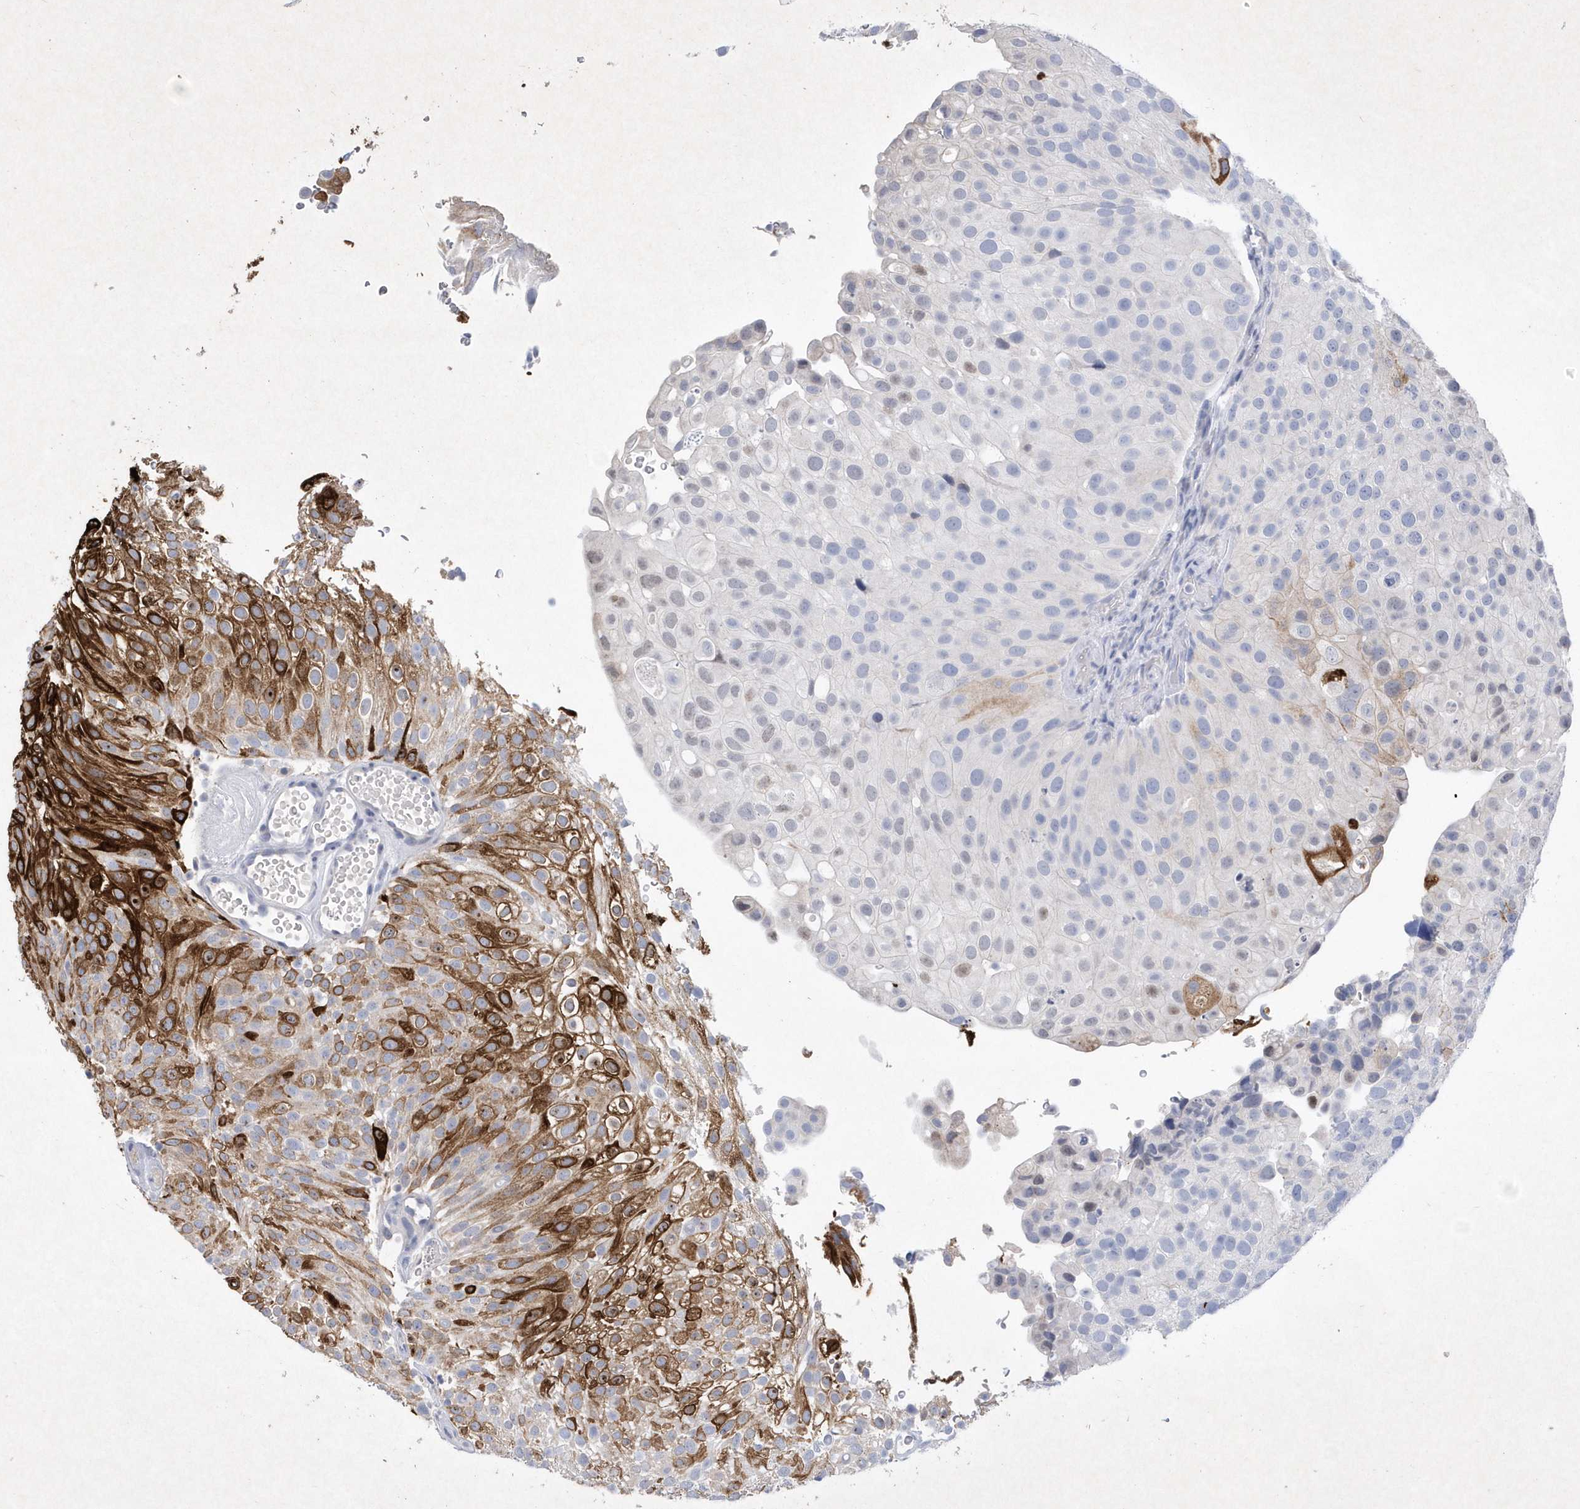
{"staining": {"intensity": "strong", "quantity": "<25%", "location": "cytoplasmic/membranous"}, "tissue": "urothelial cancer", "cell_type": "Tumor cells", "image_type": "cancer", "snomed": [{"axis": "morphology", "description": "Urothelial carcinoma, Low grade"}, {"axis": "topography", "description": "Urinary bladder"}], "caption": "This is an image of immunohistochemistry (IHC) staining of urothelial carcinoma (low-grade), which shows strong staining in the cytoplasmic/membranous of tumor cells.", "gene": "BHLHA15", "patient": {"sex": "male", "age": 78}}